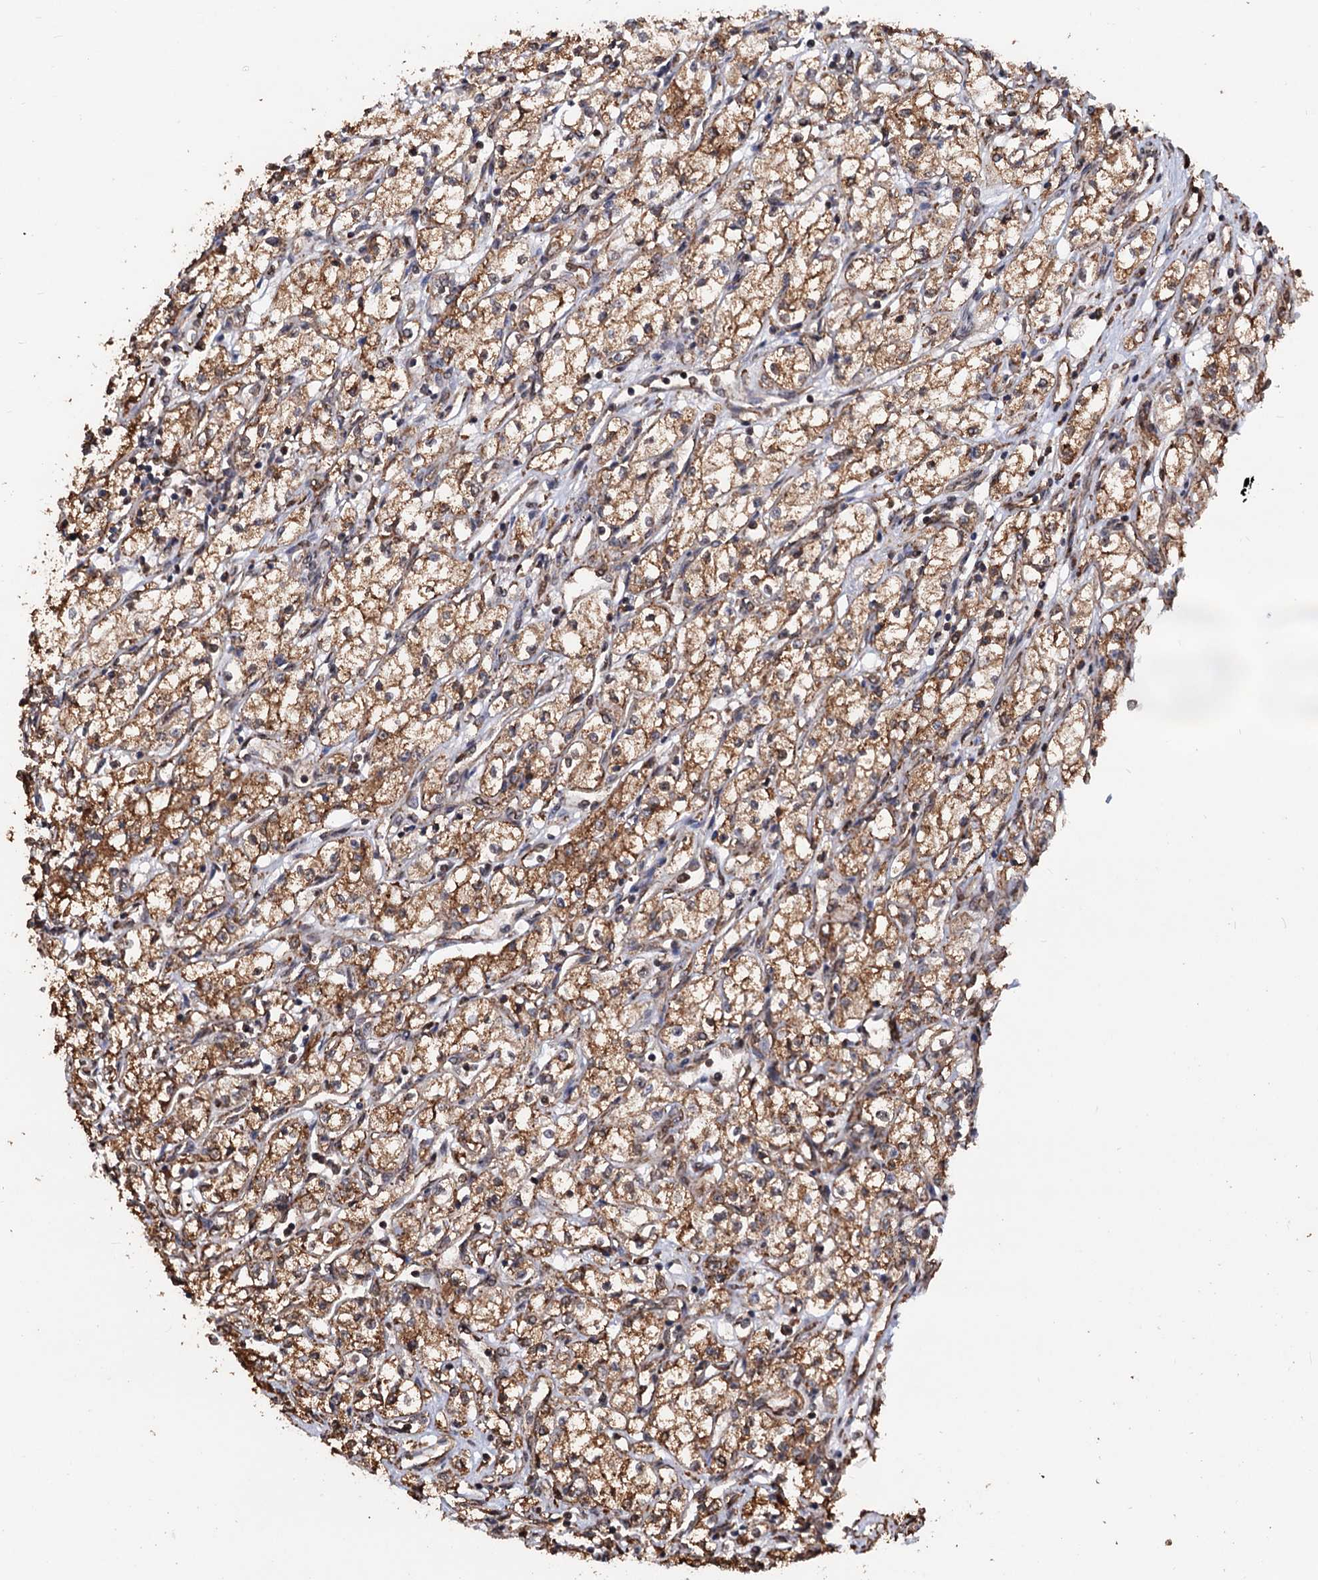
{"staining": {"intensity": "moderate", "quantity": ">75%", "location": "cytoplasmic/membranous"}, "tissue": "renal cancer", "cell_type": "Tumor cells", "image_type": "cancer", "snomed": [{"axis": "morphology", "description": "Adenocarcinoma, NOS"}, {"axis": "topography", "description": "Kidney"}], "caption": "Immunohistochemistry (IHC) micrograph of adenocarcinoma (renal) stained for a protein (brown), which shows medium levels of moderate cytoplasmic/membranous expression in about >75% of tumor cells.", "gene": "TBC1D12", "patient": {"sex": "male", "age": 59}}